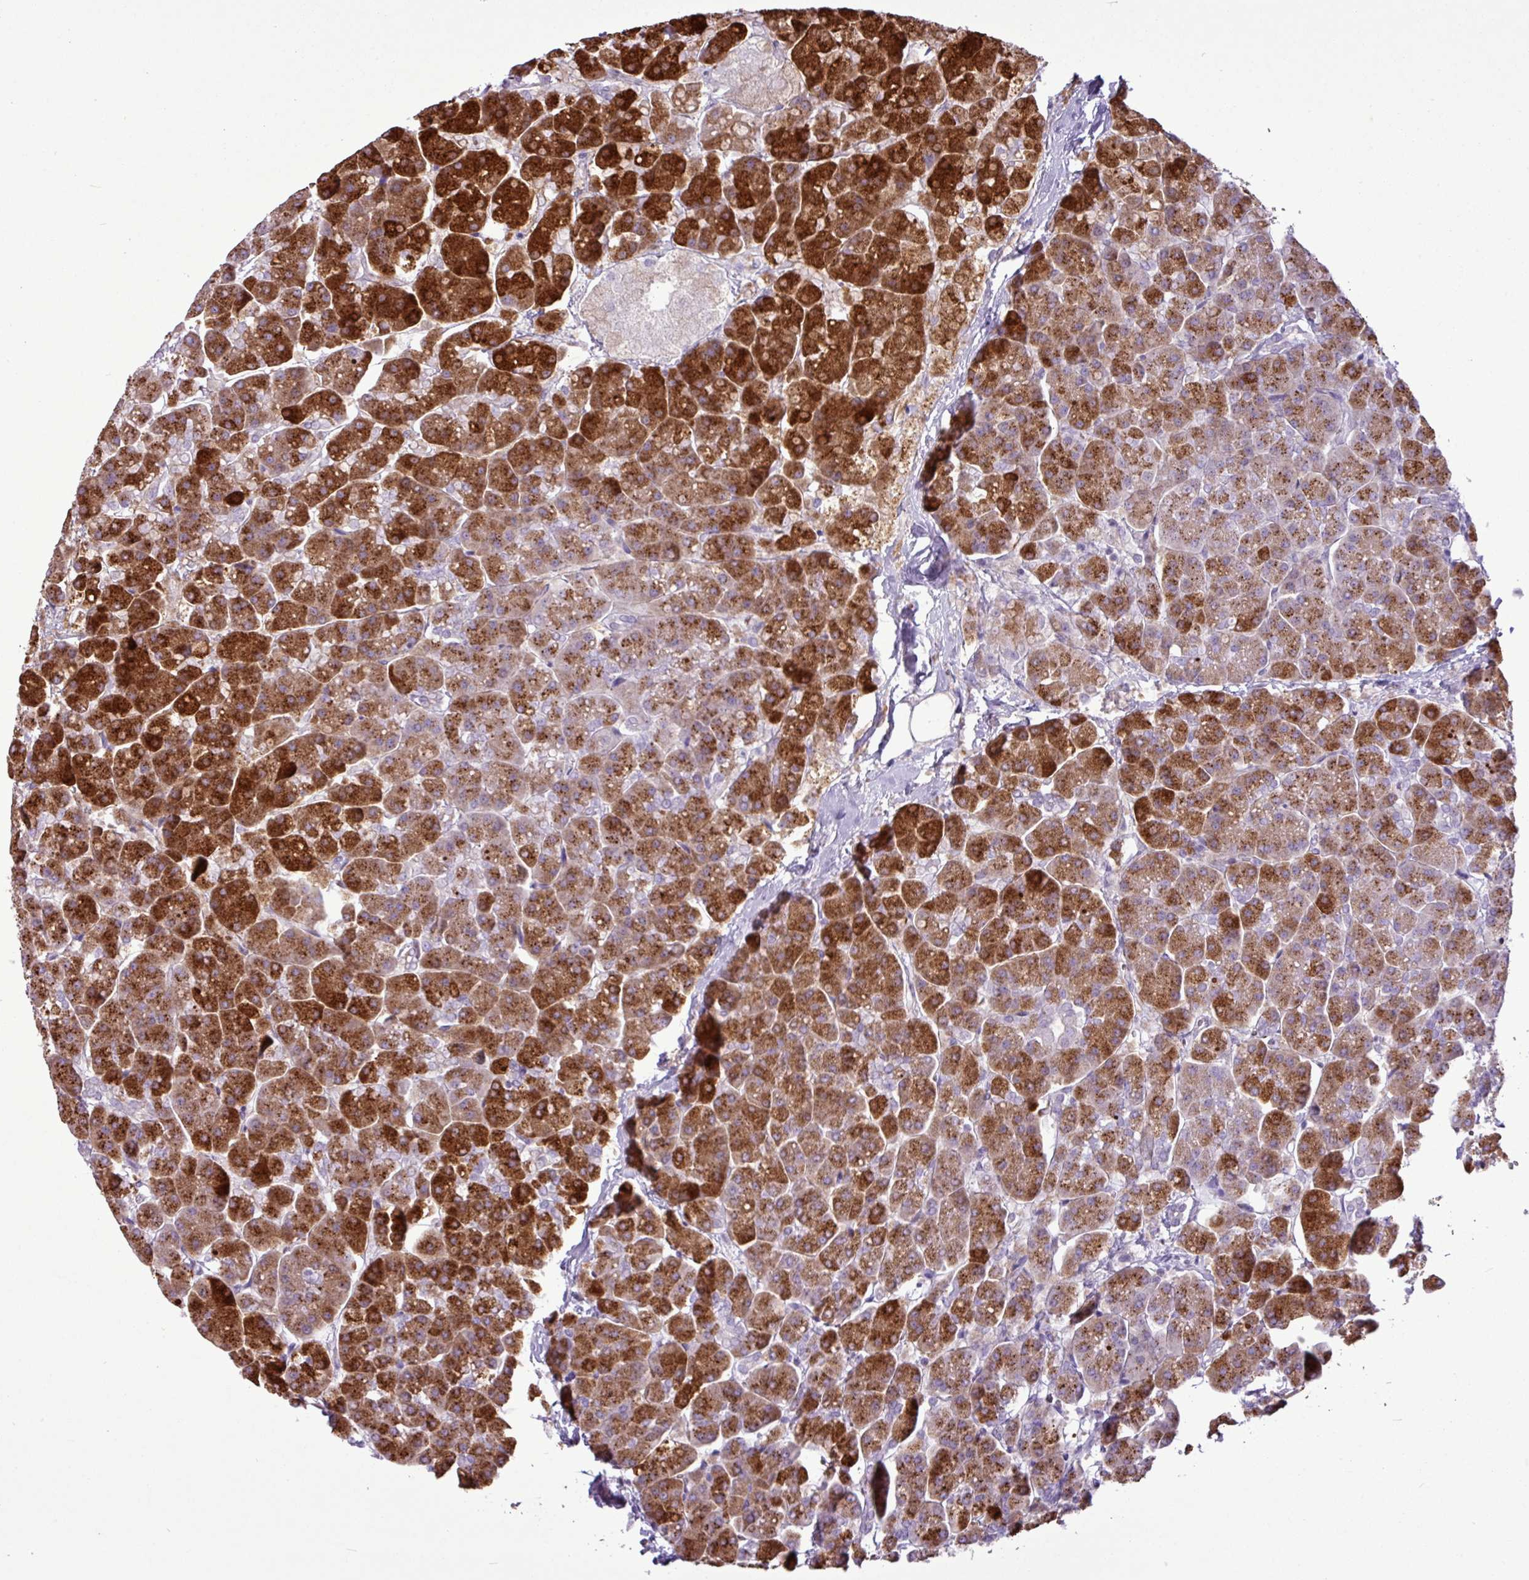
{"staining": {"intensity": "strong", "quantity": ">75%", "location": "cytoplasmic/membranous"}, "tissue": "pancreas", "cell_type": "Exocrine glandular cells", "image_type": "normal", "snomed": [{"axis": "morphology", "description": "Normal tissue, NOS"}, {"axis": "topography", "description": "Pancreas"}, {"axis": "topography", "description": "Peripheral nerve tissue"}], "caption": "About >75% of exocrine glandular cells in unremarkable pancreas reveal strong cytoplasmic/membranous protein staining as visualized by brown immunohistochemical staining.", "gene": "AMY2A", "patient": {"sex": "male", "age": 54}}